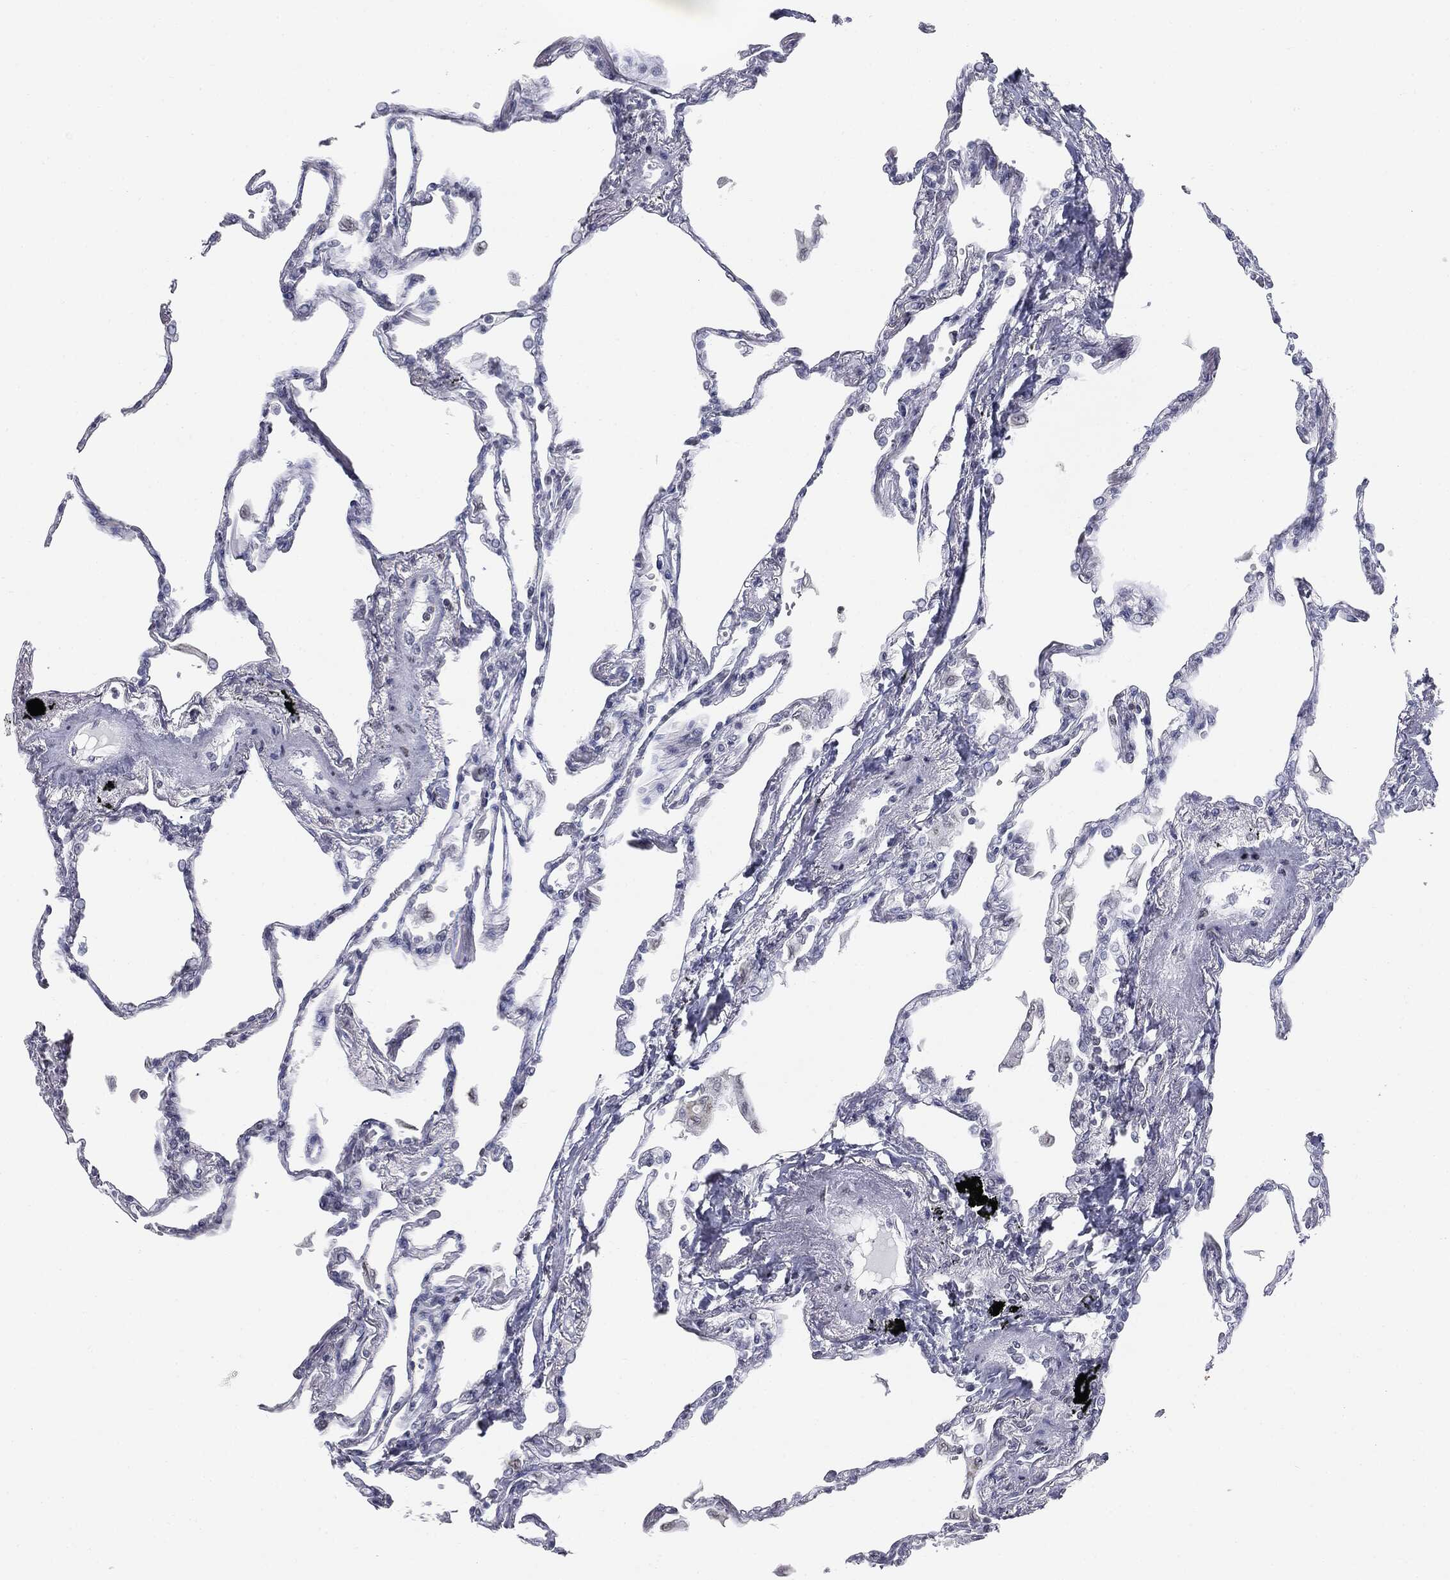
{"staining": {"intensity": "negative", "quantity": "none", "location": "none"}, "tissue": "lung", "cell_type": "Alveolar cells", "image_type": "normal", "snomed": [{"axis": "morphology", "description": "Normal tissue, NOS"}, {"axis": "topography", "description": "Lung"}], "caption": "Micrograph shows no significant protein expression in alveolar cells of normal lung. (IHC, brightfield microscopy, high magnification).", "gene": "ALDOB", "patient": {"sex": "male", "age": 78}}